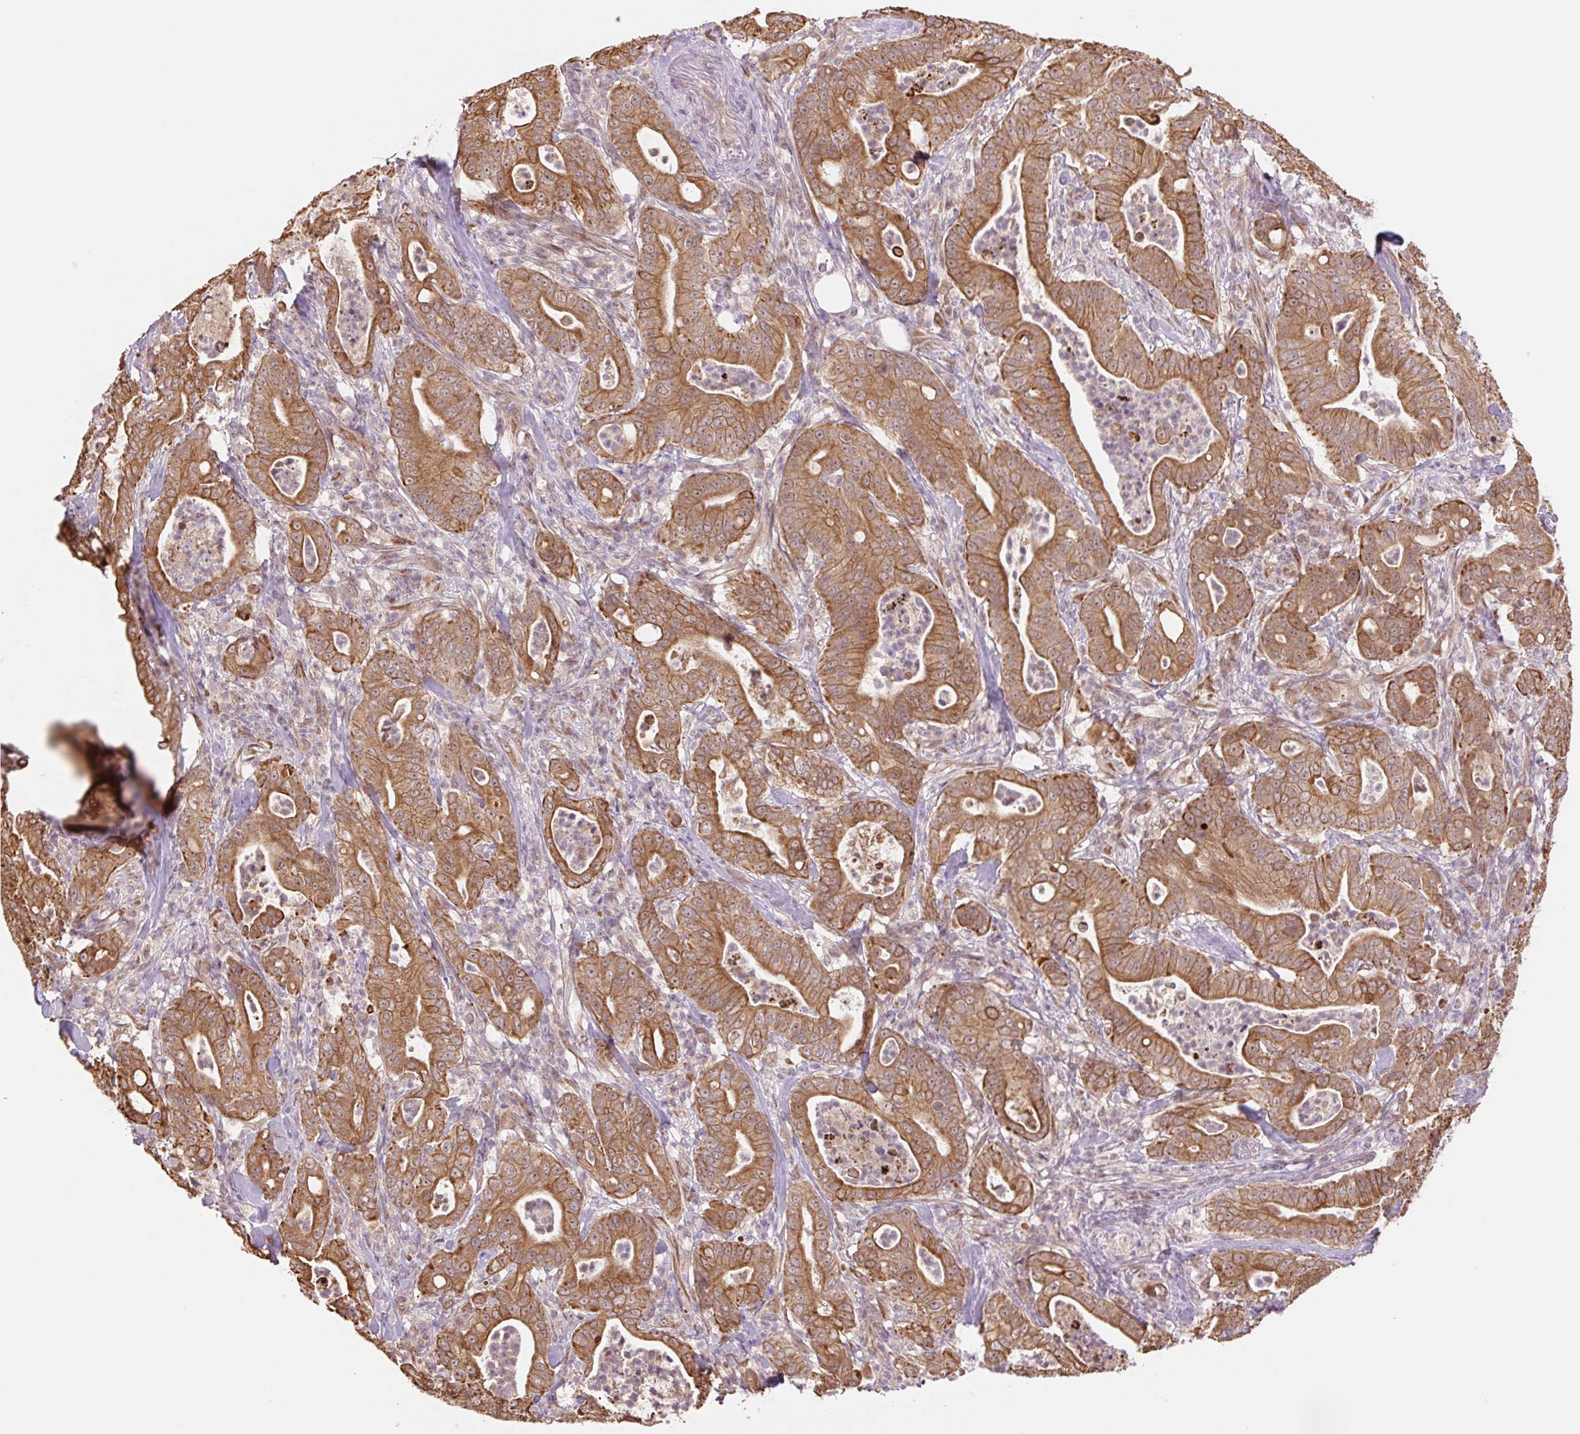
{"staining": {"intensity": "moderate", "quantity": ">75%", "location": "cytoplasmic/membranous"}, "tissue": "pancreatic cancer", "cell_type": "Tumor cells", "image_type": "cancer", "snomed": [{"axis": "morphology", "description": "Adenocarcinoma, NOS"}, {"axis": "topography", "description": "Pancreas"}], "caption": "The immunohistochemical stain labels moderate cytoplasmic/membranous expression in tumor cells of pancreatic adenocarcinoma tissue.", "gene": "YJU2B", "patient": {"sex": "male", "age": 71}}